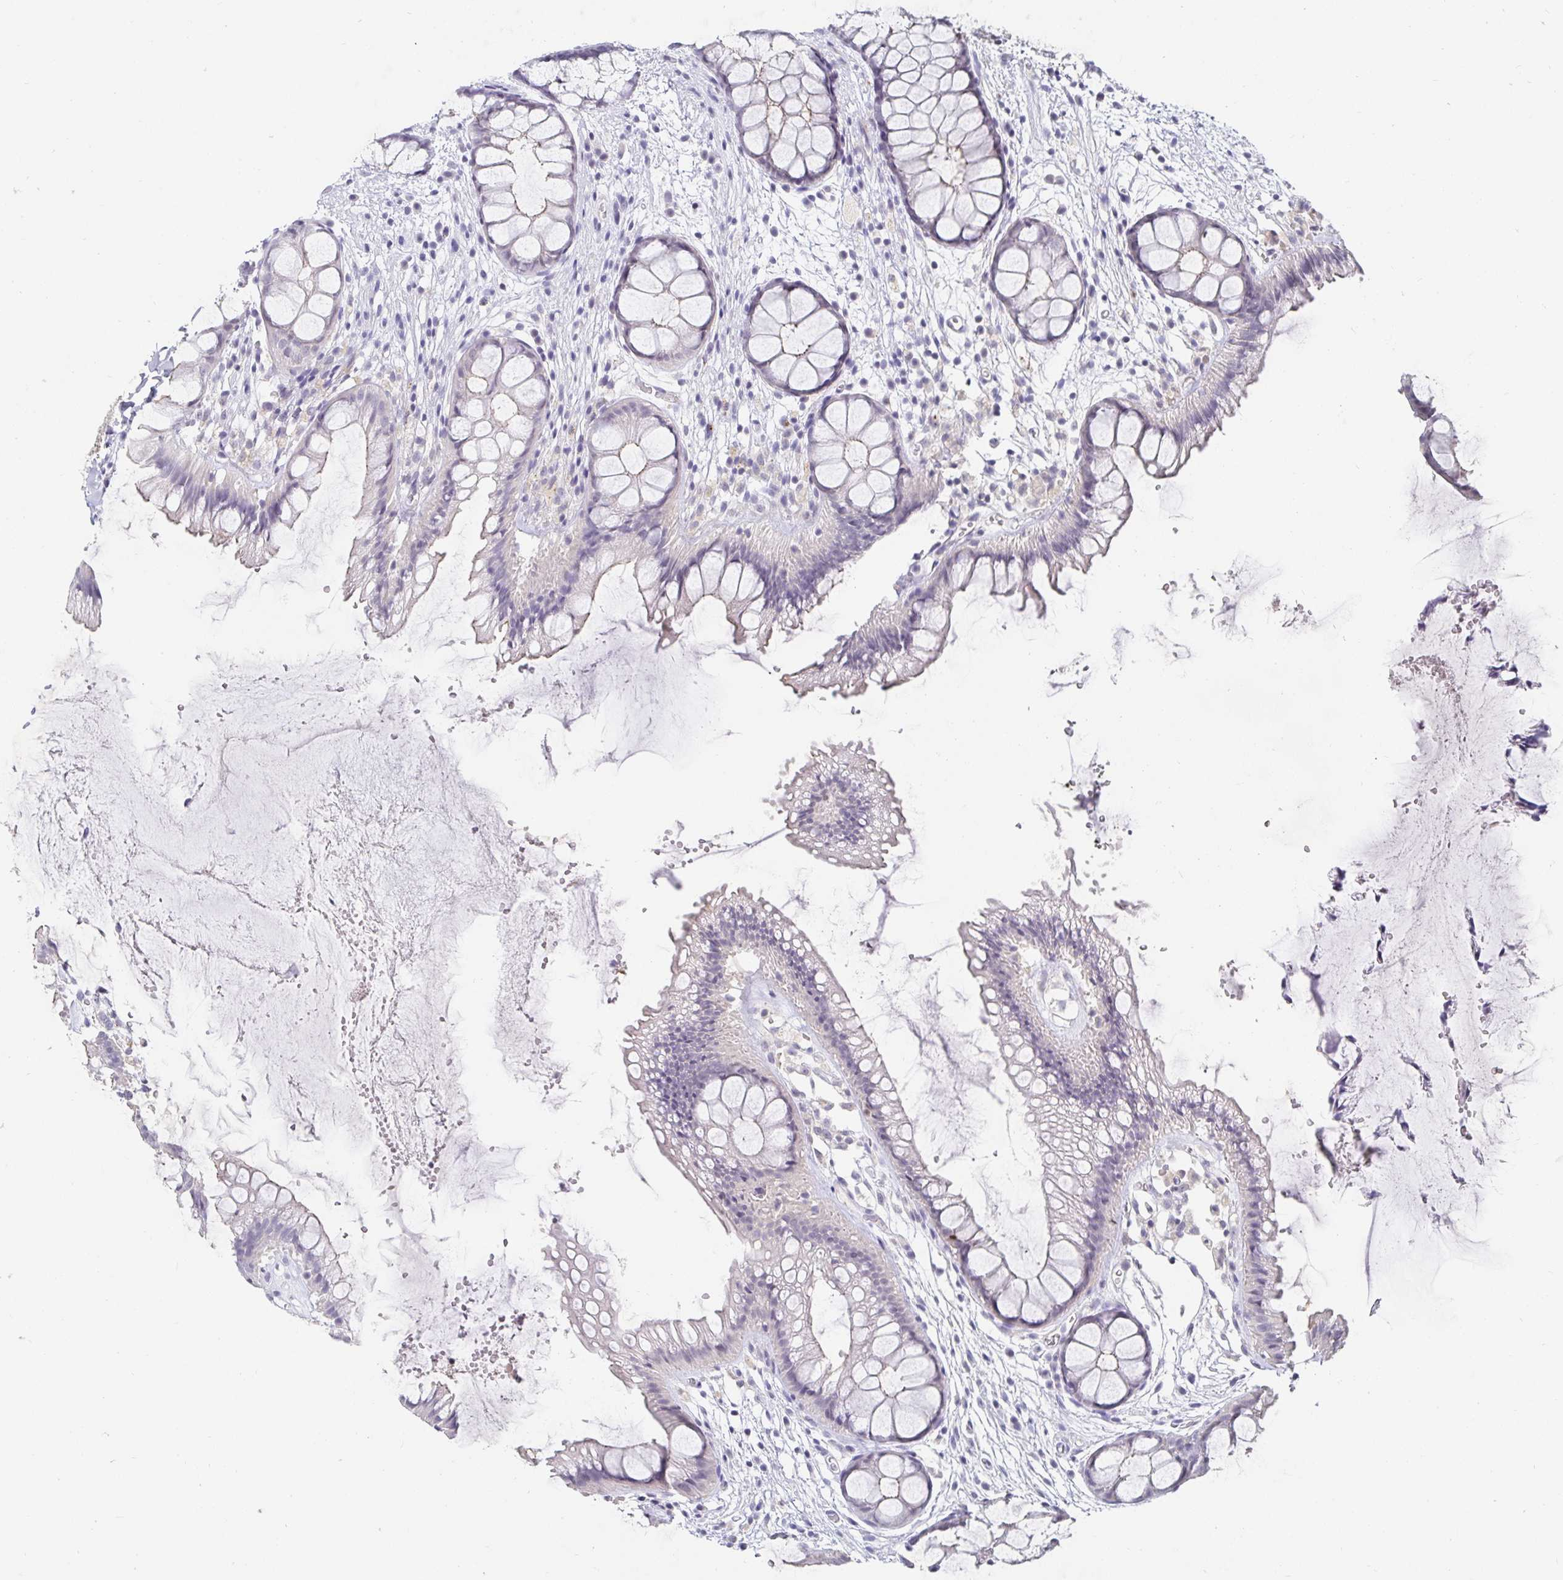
{"staining": {"intensity": "weak", "quantity": "<25%", "location": "cytoplasmic/membranous"}, "tissue": "rectum", "cell_type": "Glandular cells", "image_type": "normal", "snomed": [{"axis": "morphology", "description": "Normal tissue, NOS"}, {"axis": "topography", "description": "Rectum"}], "caption": "The image displays no significant staining in glandular cells of rectum.", "gene": "PDX1", "patient": {"sex": "female", "age": 62}}